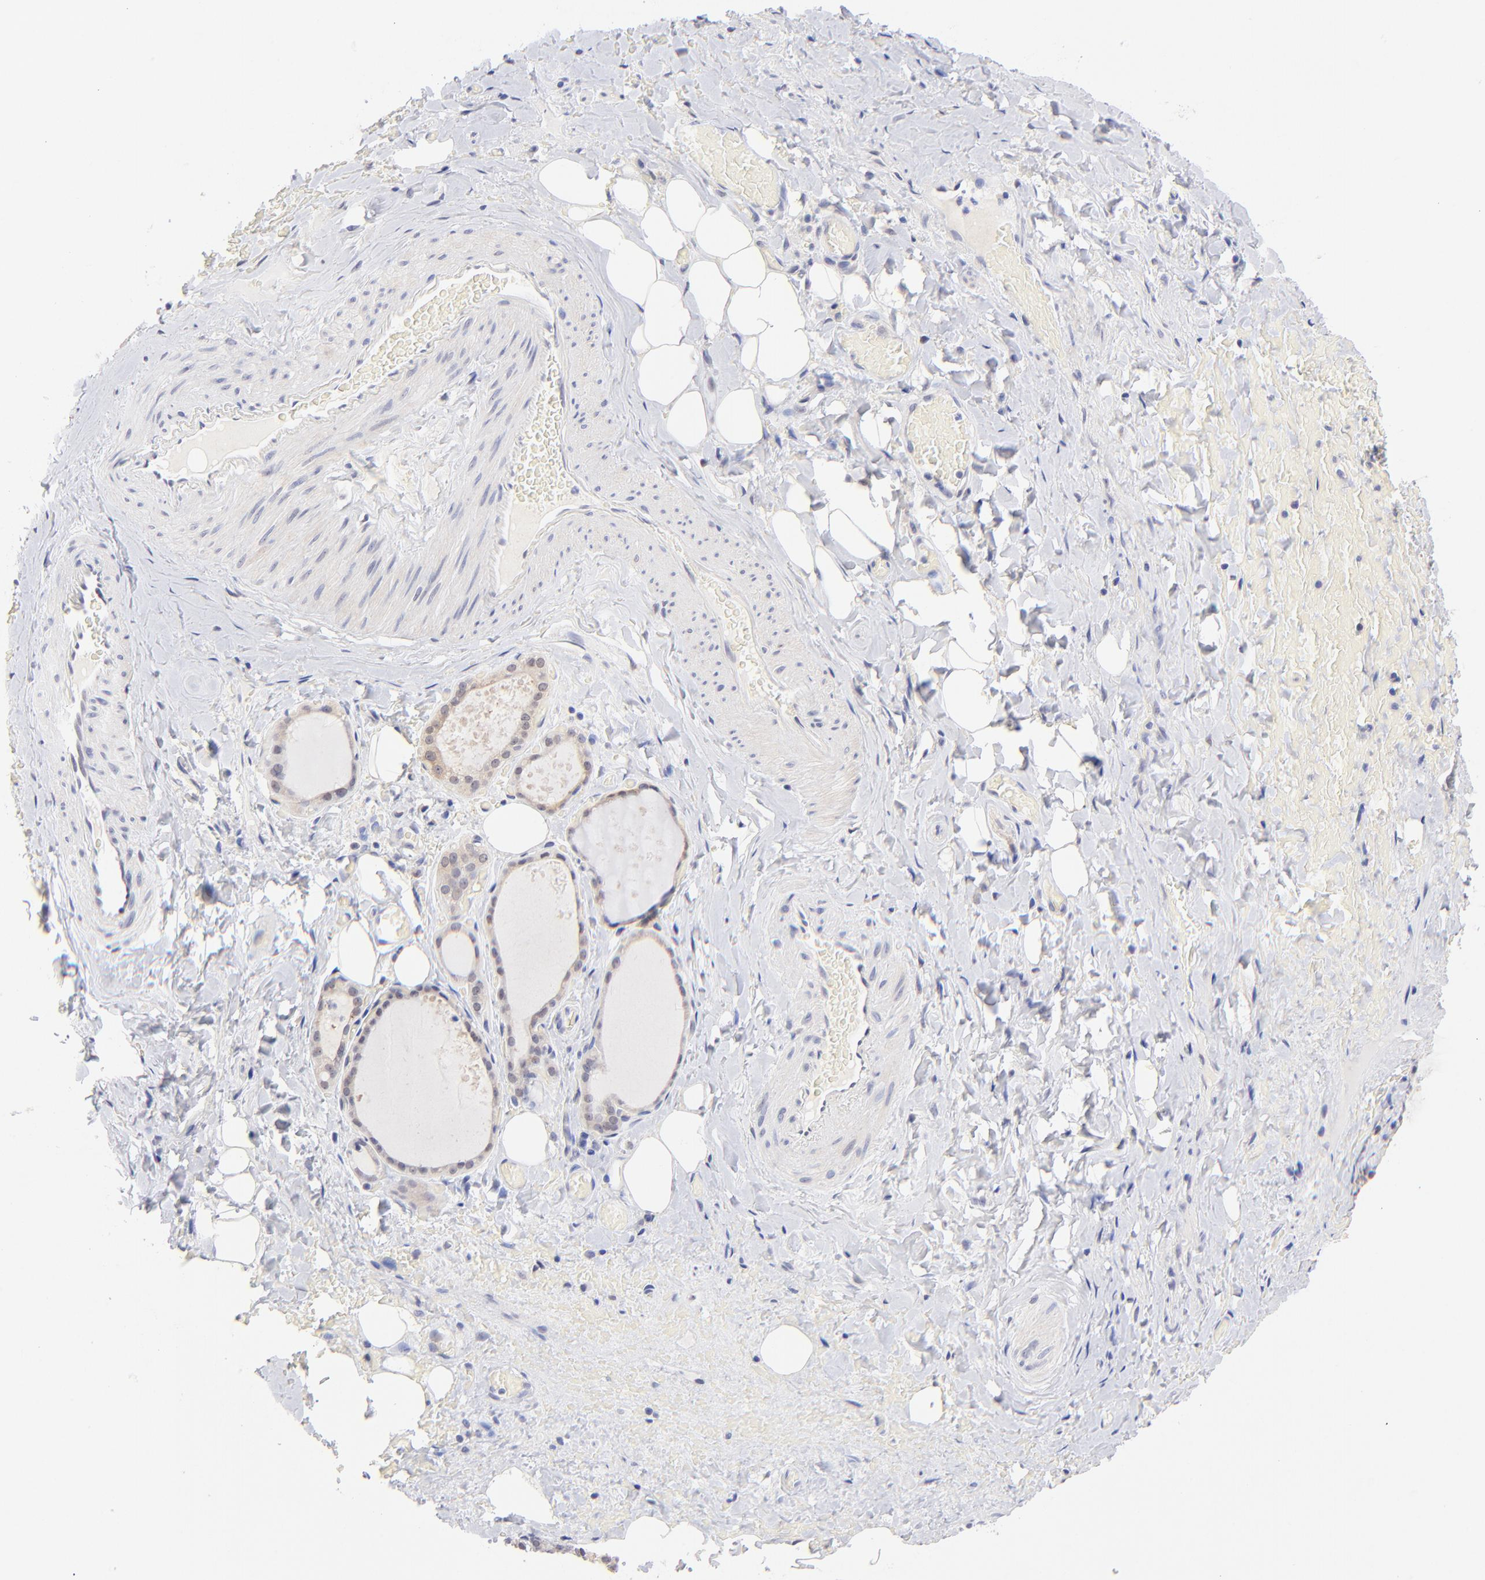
{"staining": {"intensity": "weak", "quantity": ">75%", "location": "cytoplasmic/membranous"}, "tissue": "thyroid gland", "cell_type": "Glandular cells", "image_type": "normal", "snomed": [{"axis": "morphology", "description": "Normal tissue, NOS"}, {"axis": "topography", "description": "Thyroid gland"}], "caption": "Glandular cells reveal low levels of weak cytoplasmic/membranous staining in approximately >75% of cells in unremarkable human thyroid gland.", "gene": "ZNF155", "patient": {"sex": "male", "age": 61}}